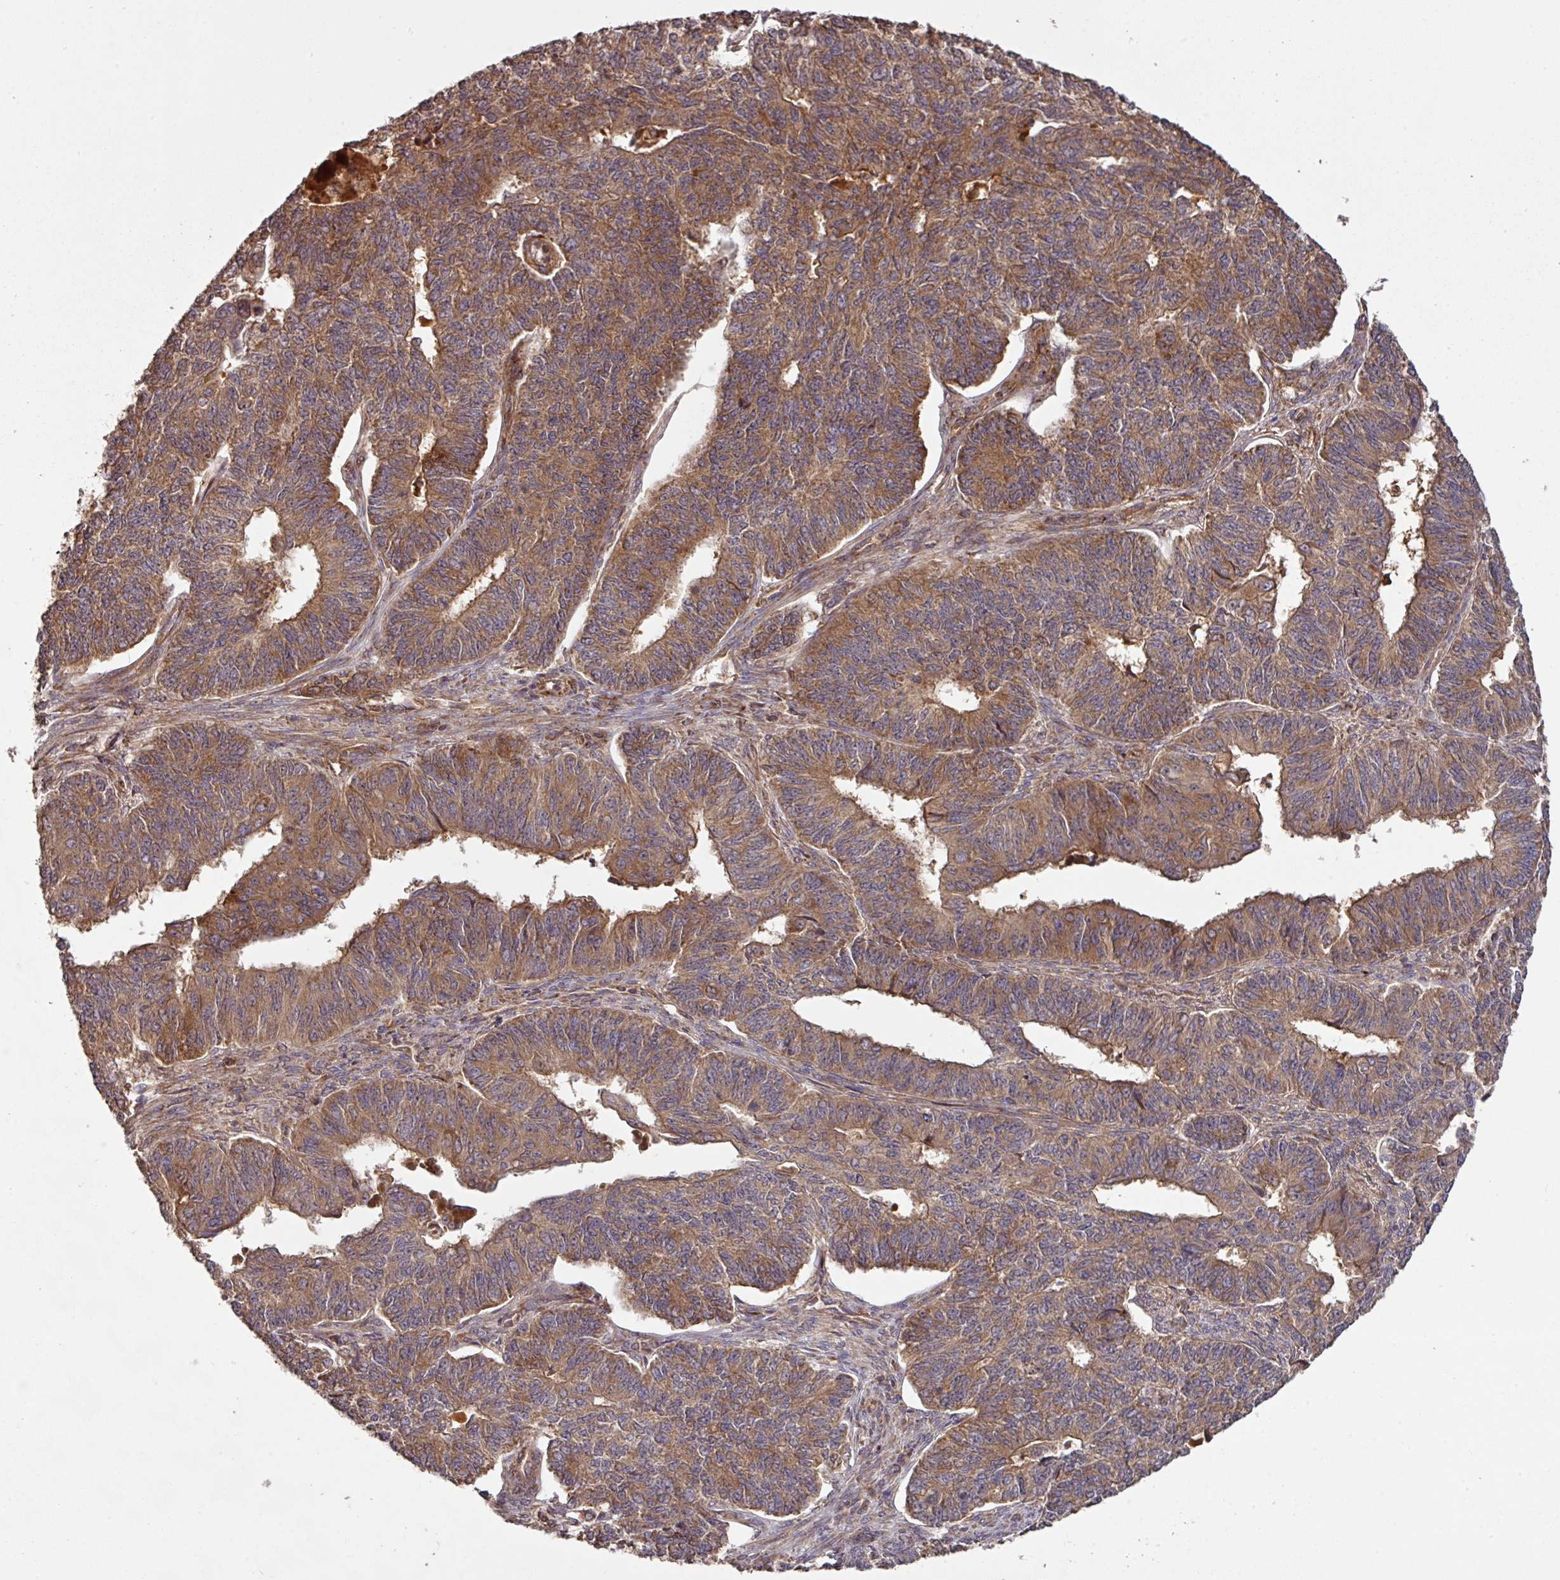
{"staining": {"intensity": "moderate", "quantity": ">75%", "location": "cytoplasmic/membranous"}, "tissue": "endometrial cancer", "cell_type": "Tumor cells", "image_type": "cancer", "snomed": [{"axis": "morphology", "description": "Adenocarcinoma, NOS"}, {"axis": "topography", "description": "Endometrium"}], "caption": "Immunohistochemistry staining of endometrial cancer (adenocarcinoma), which reveals medium levels of moderate cytoplasmic/membranous expression in about >75% of tumor cells indicating moderate cytoplasmic/membranous protein staining. The staining was performed using DAB (brown) for protein detection and nuclei were counterstained in hematoxylin (blue).", "gene": "MRRF", "patient": {"sex": "female", "age": 32}}